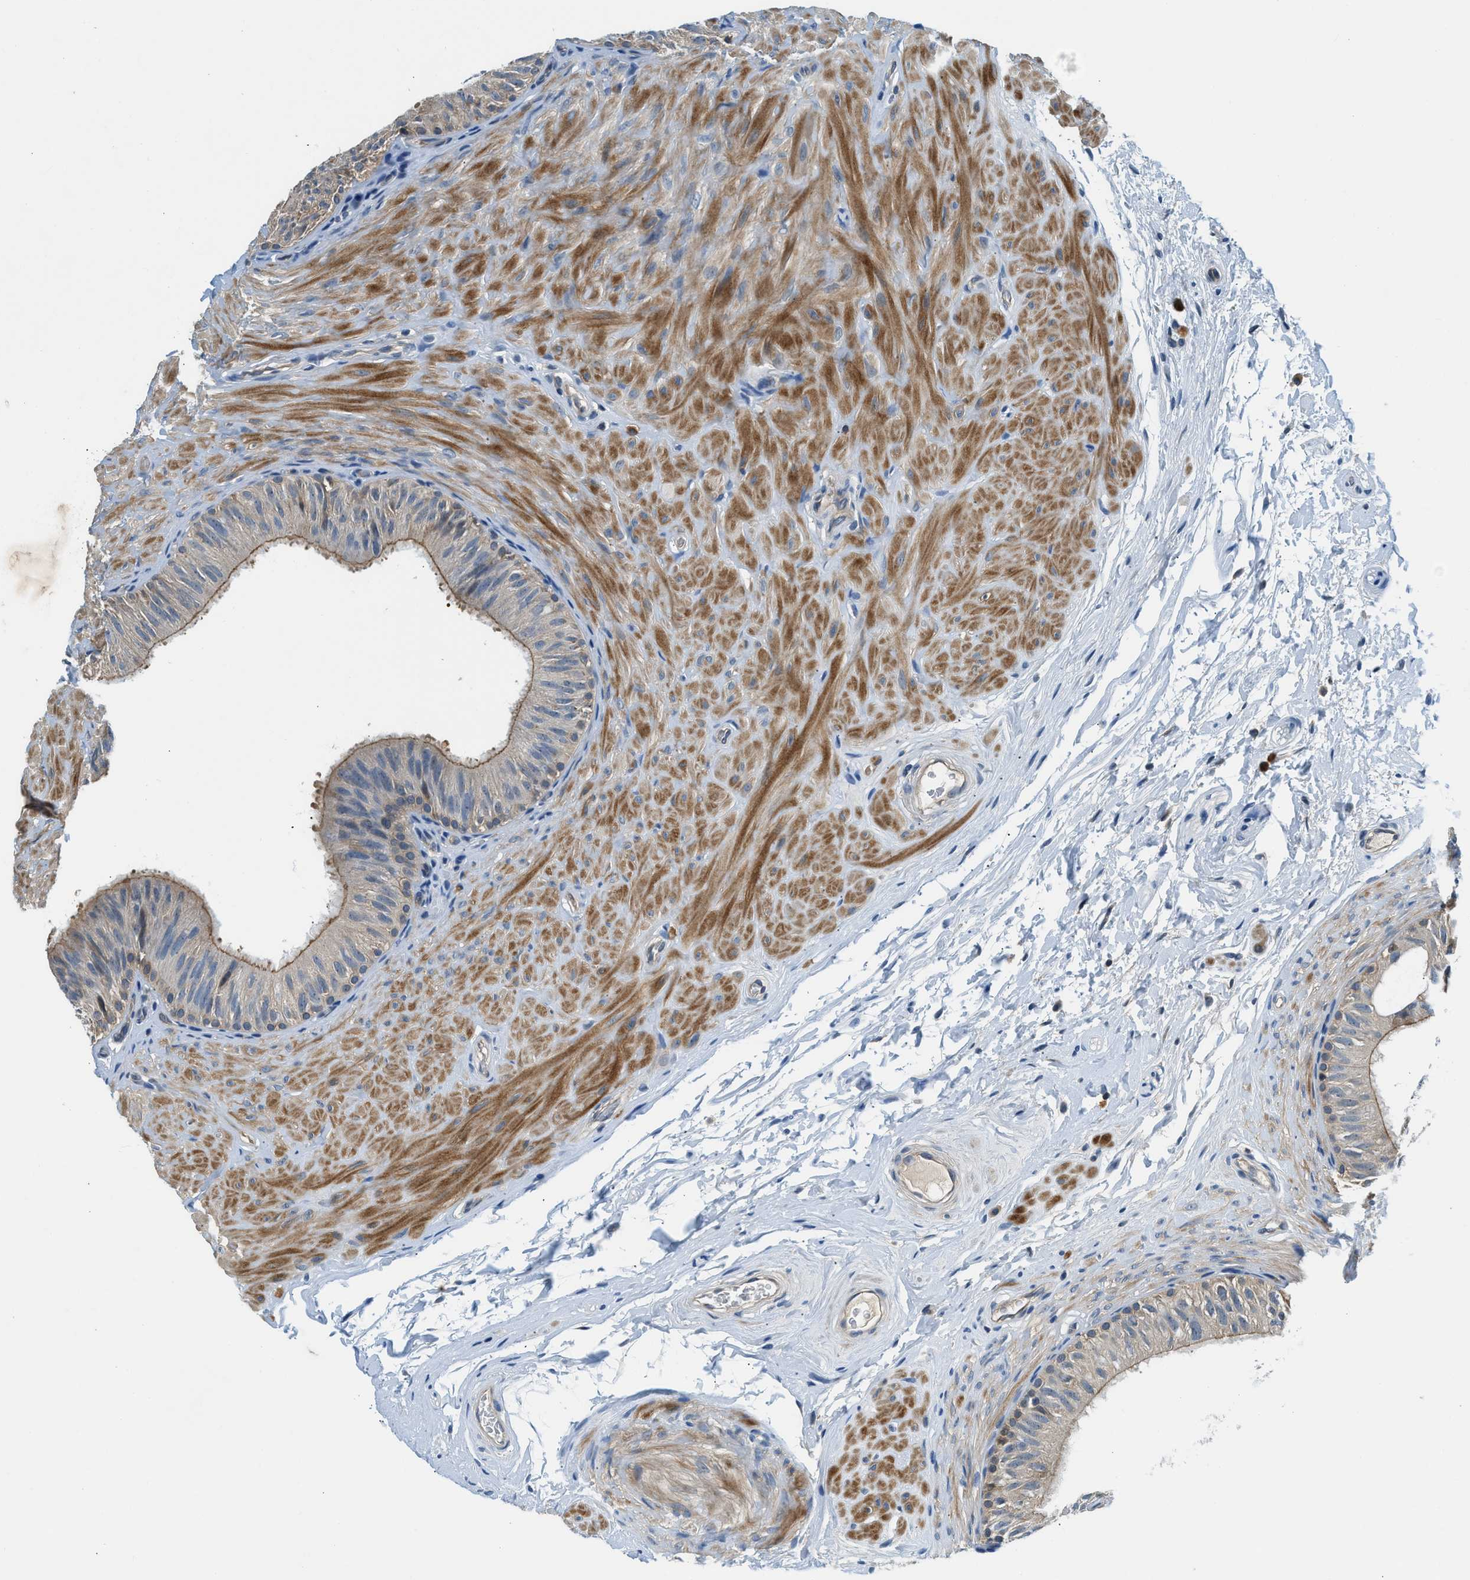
{"staining": {"intensity": "weak", "quantity": "25%-75%", "location": "cytoplasmic/membranous,nuclear"}, "tissue": "epididymis", "cell_type": "Glandular cells", "image_type": "normal", "snomed": [{"axis": "morphology", "description": "Normal tissue, NOS"}, {"axis": "topography", "description": "Epididymis"}], "caption": "Epididymis stained with IHC shows weak cytoplasmic/membranous,nuclear expression in about 25%-75% of glandular cells. Immunohistochemistry (ihc) stains the protein in brown and the nuclei are stained blue.", "gene": "CBLB", "patient": {"sex": "male", "age": 34}}